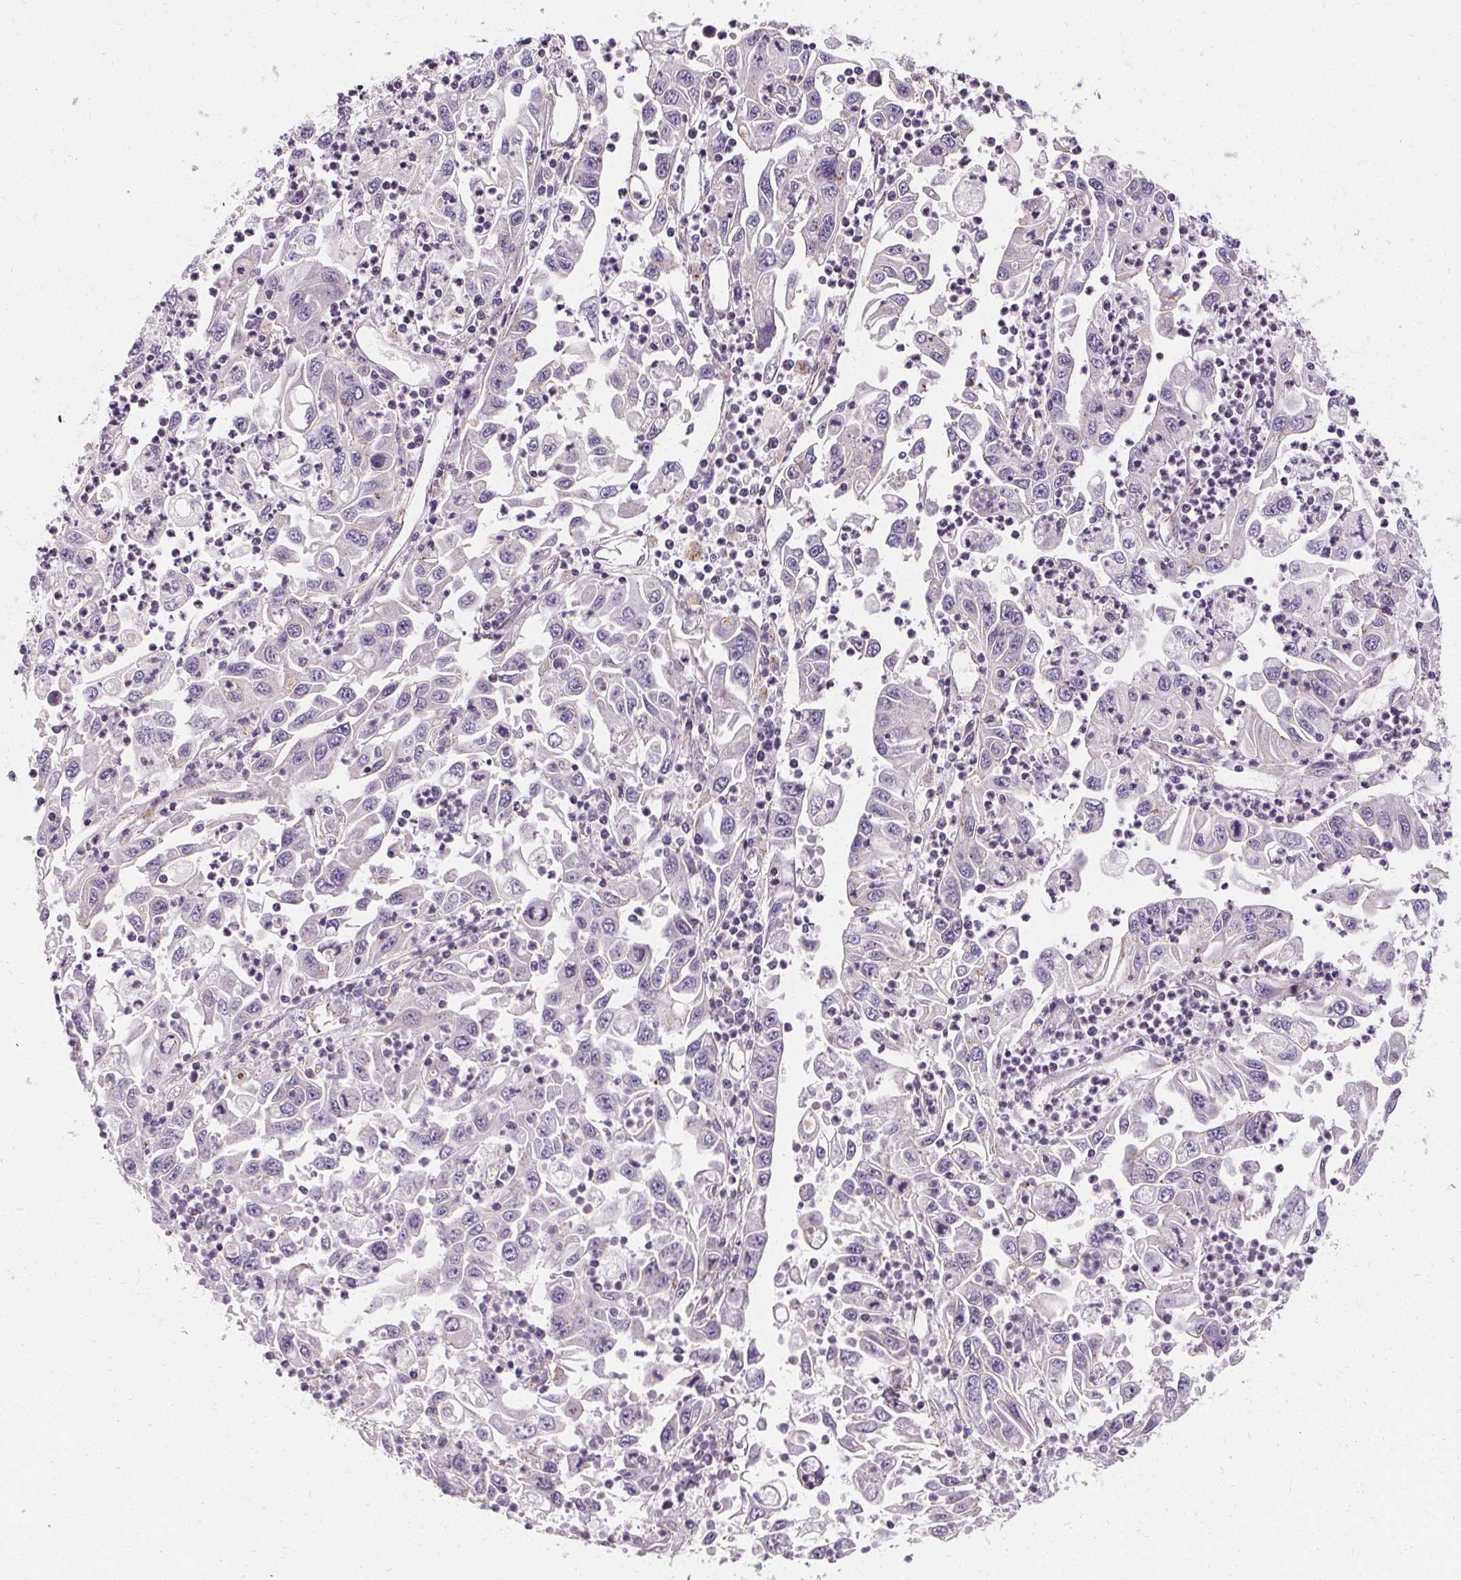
{"staining": {"intensity": "negative", "quantity": "none", "location": "none"}, "tissue": "endometrial cancer", "cell_type": "Tumor cells", "image_type": "cancer", "snomed": [{"axis": "morphology", "description": "Adenocarcinoma, NOS"}, {"axis": "topography", "description": "Uterus"}], "caption": "This is an IHC image of human adenocarcinoma (endometrial). There is no expression in tumor cells.", "gene": "APLP1", "patient": {"sex": "female", "age": 62}}